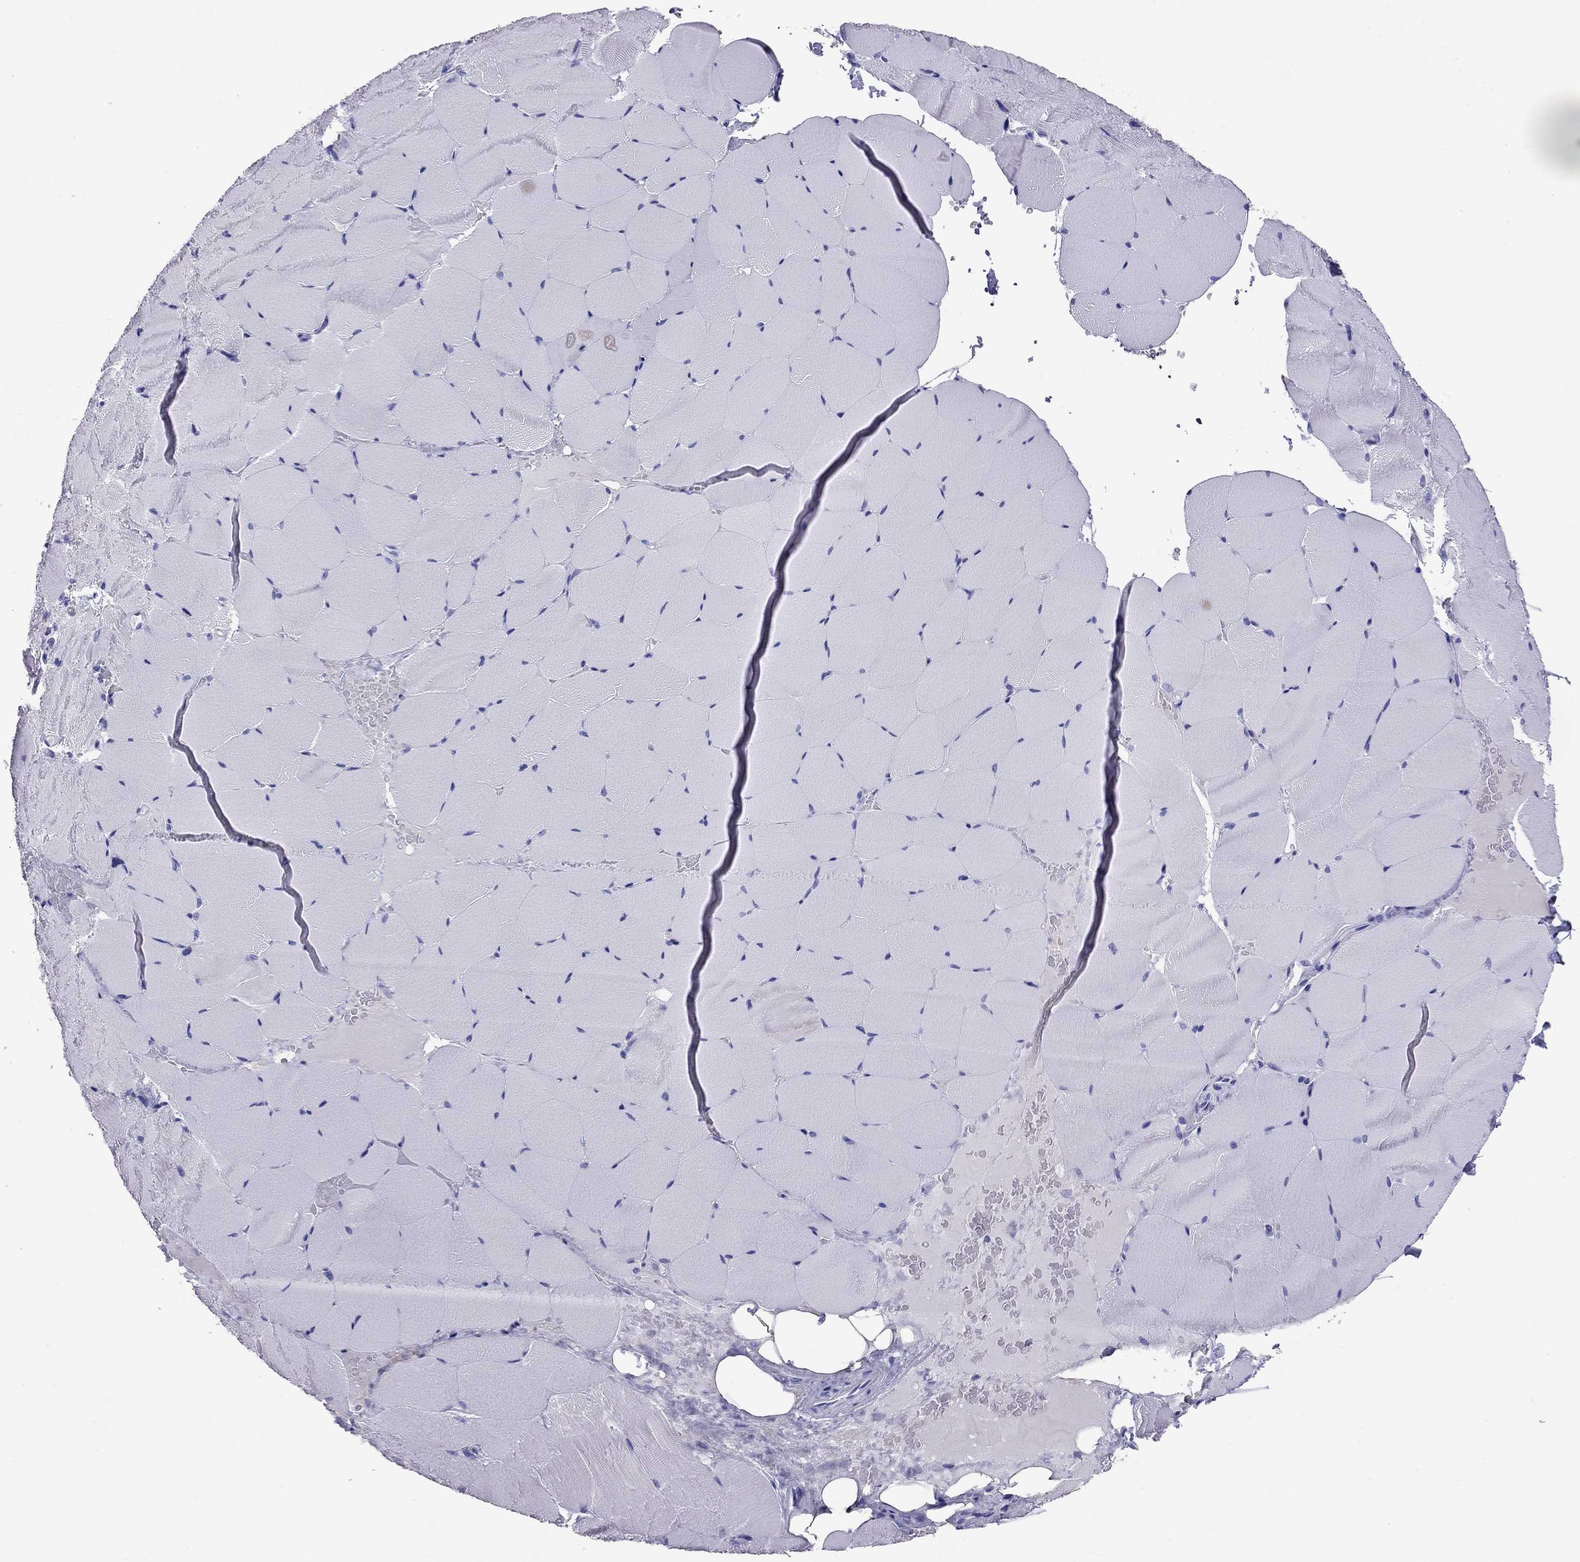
{"staining": {"intensity": "negative", "quantity": "none", "location": "none"}, "tissue": "skeletal muscle", "cell_type": "Myocytes", "image_type": "normal", "snomed": [{"axis": "morphology", "description": "Normal tissue, NOS"}, {"axis": "topography", "description": "Skeletal muscle"}], "caption": "High power microscopy image of an immunohistochemistry photomicrograph of normal skeletal muscle, revealing no significant expression in myocytes.", "gene": "CALHM1", "patient": {"sex": "female", "age": 37}}